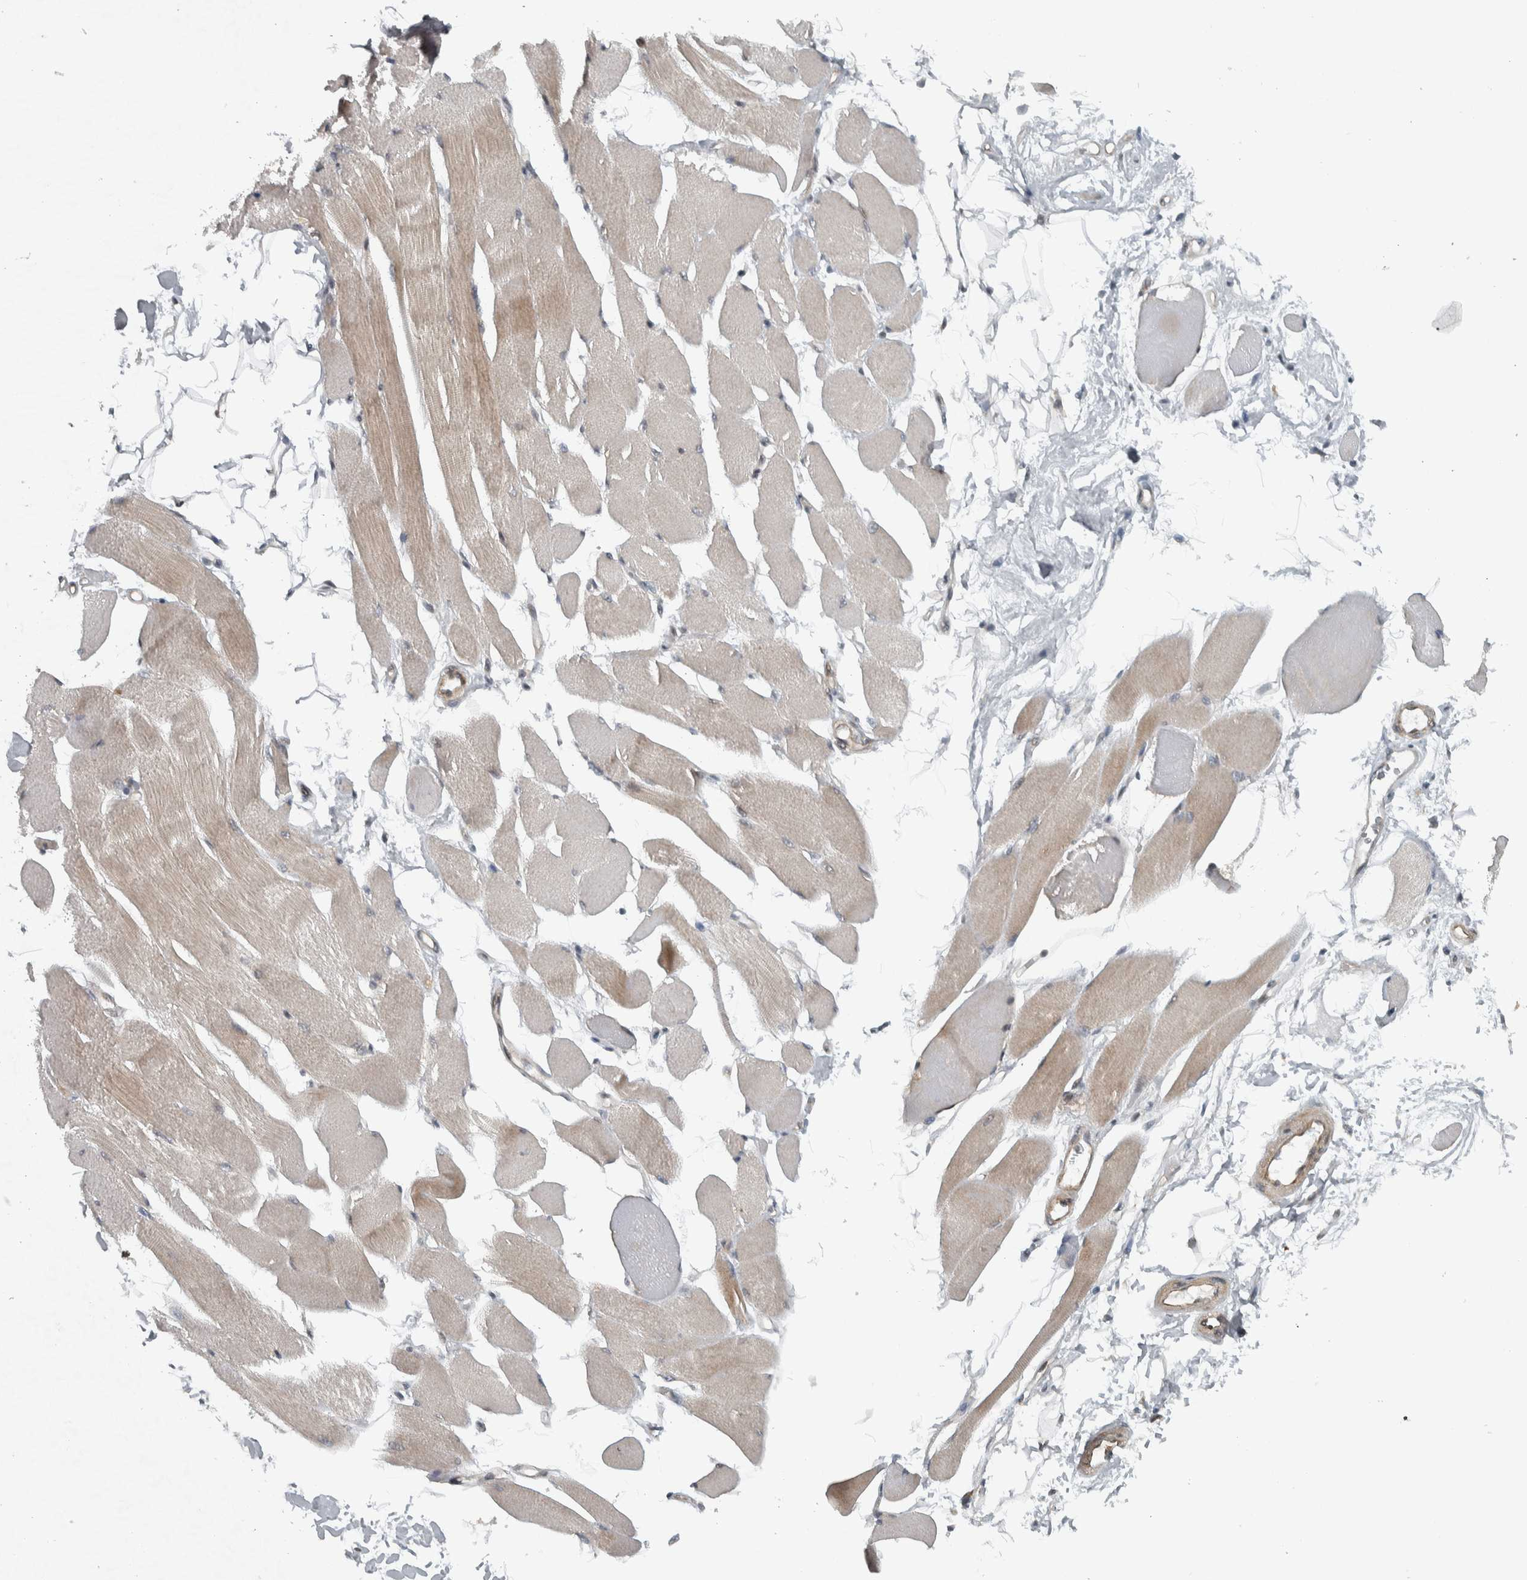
{"staining": {"intensity": "moderate", "quantity": "25%-75%", "location": "cytoplasmic/membranous"}, "tissue": "skeletal muscle", "cell_type": "Myocytes", "image_type": "normal", "snomed": [{"axis": "morphology", "description": "Normal tissue, NOS"}, {"axis": "topography", "description": "Skeletal muscle"}, {"axis": "topography", "description": "Peripheral nerve tissue"}], "caption": "IHC (DAB) staining of unremarkable skeletal muscle exhibits moderate cytoplasmic/membranous protein expression in approximately 25%-75% of myocytes.", "gene": "NAPG", "patient": {"sex": "female", "age": 84}}